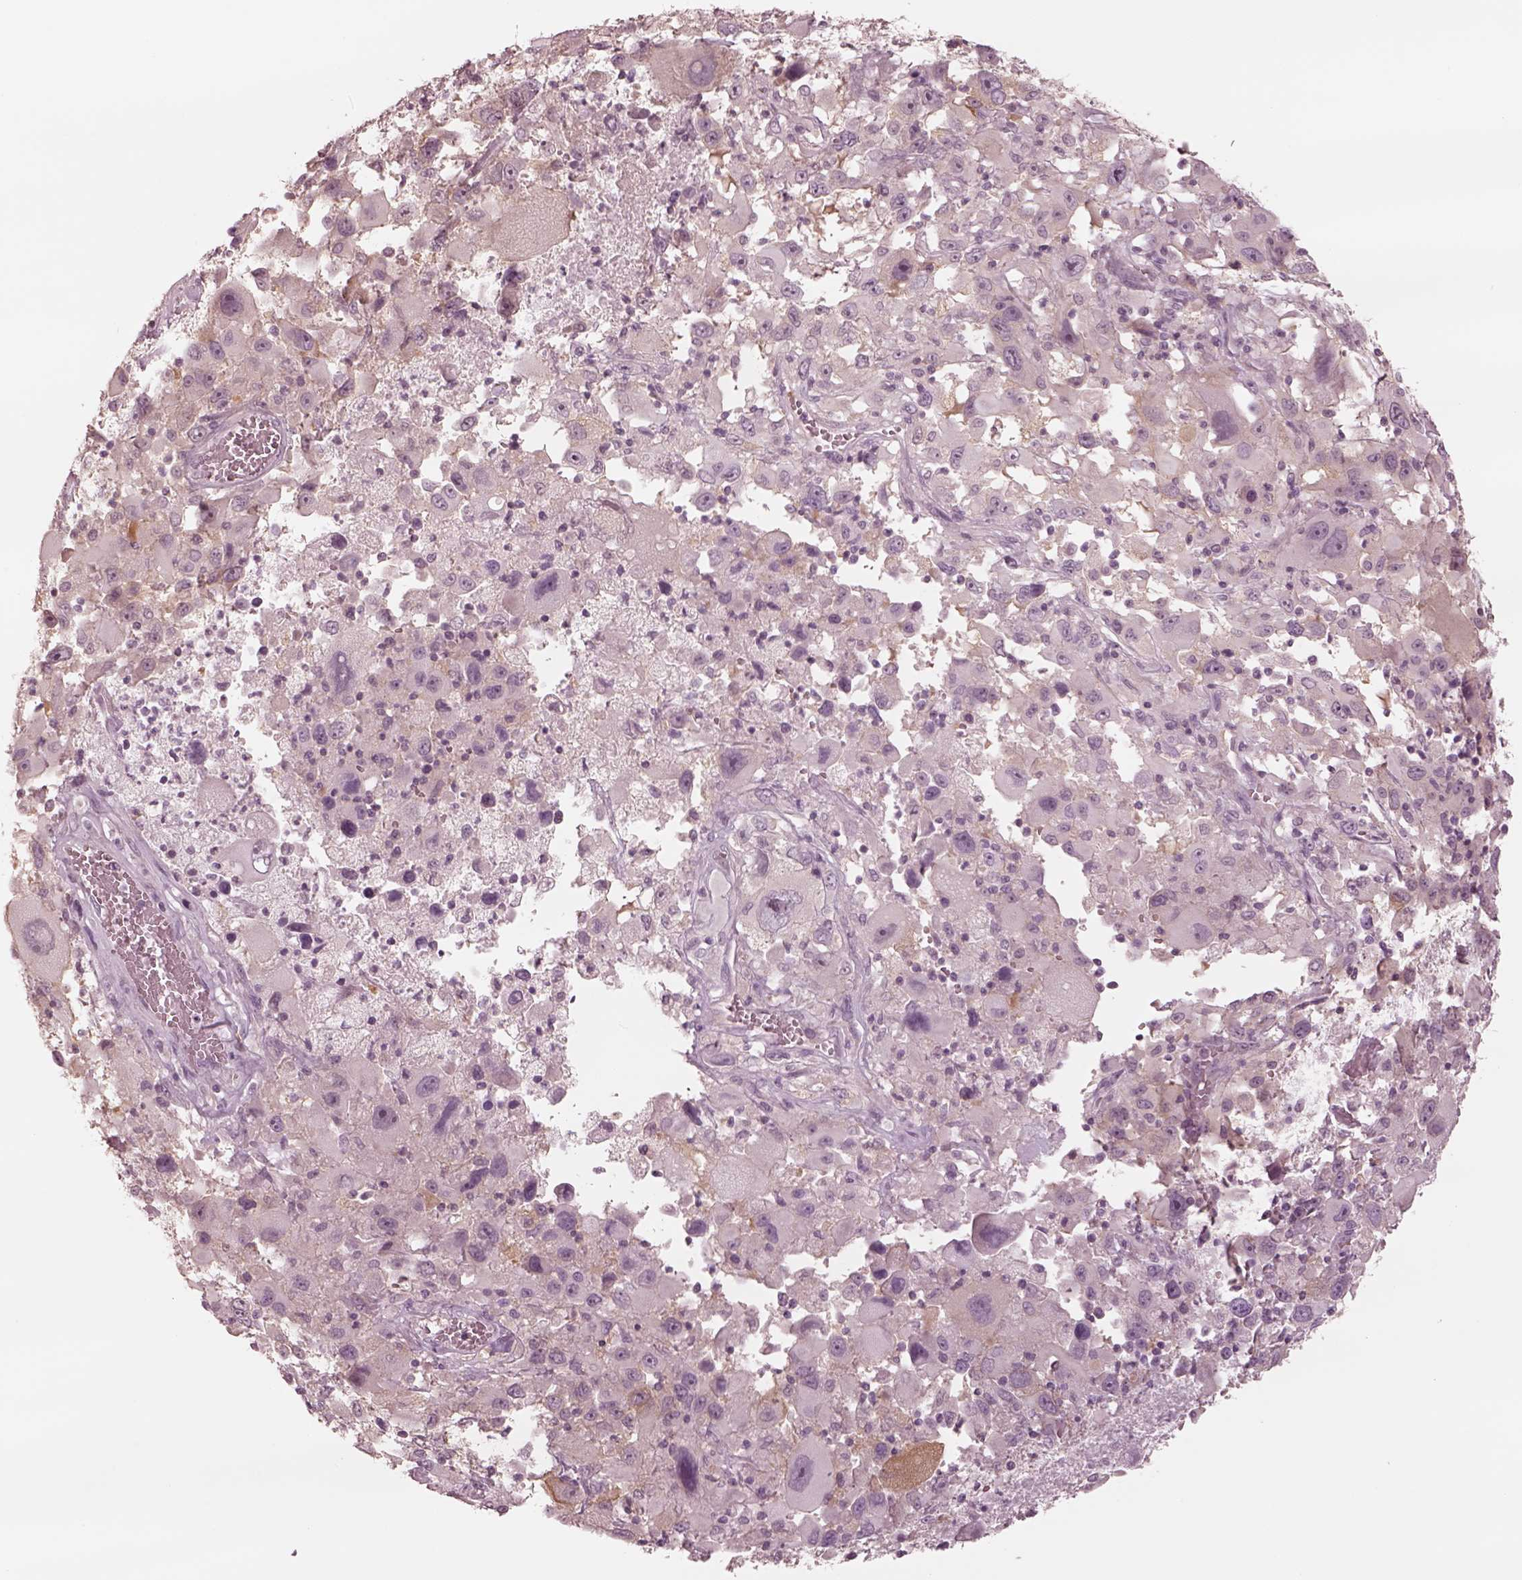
{"staining": {"intensity": "negative", "quantity": "none", "location": "none"}, "tissue": "melanoma", "cell_type": "Tumor cells", "image_type": "cancer", "snomed": [{"axis": "morphology", "description": "Malignant melanoma, Metastatic site"}, {"axis": "topography", "description": "Soft tissue"}], "caption": "This is a photomicrograph of immunohistochemistry (IHC) staining of melanoma, which shows no expression in tumor cells.", "gene": "DNAAF9", "patient": {"sex": "male", "age": 50}}